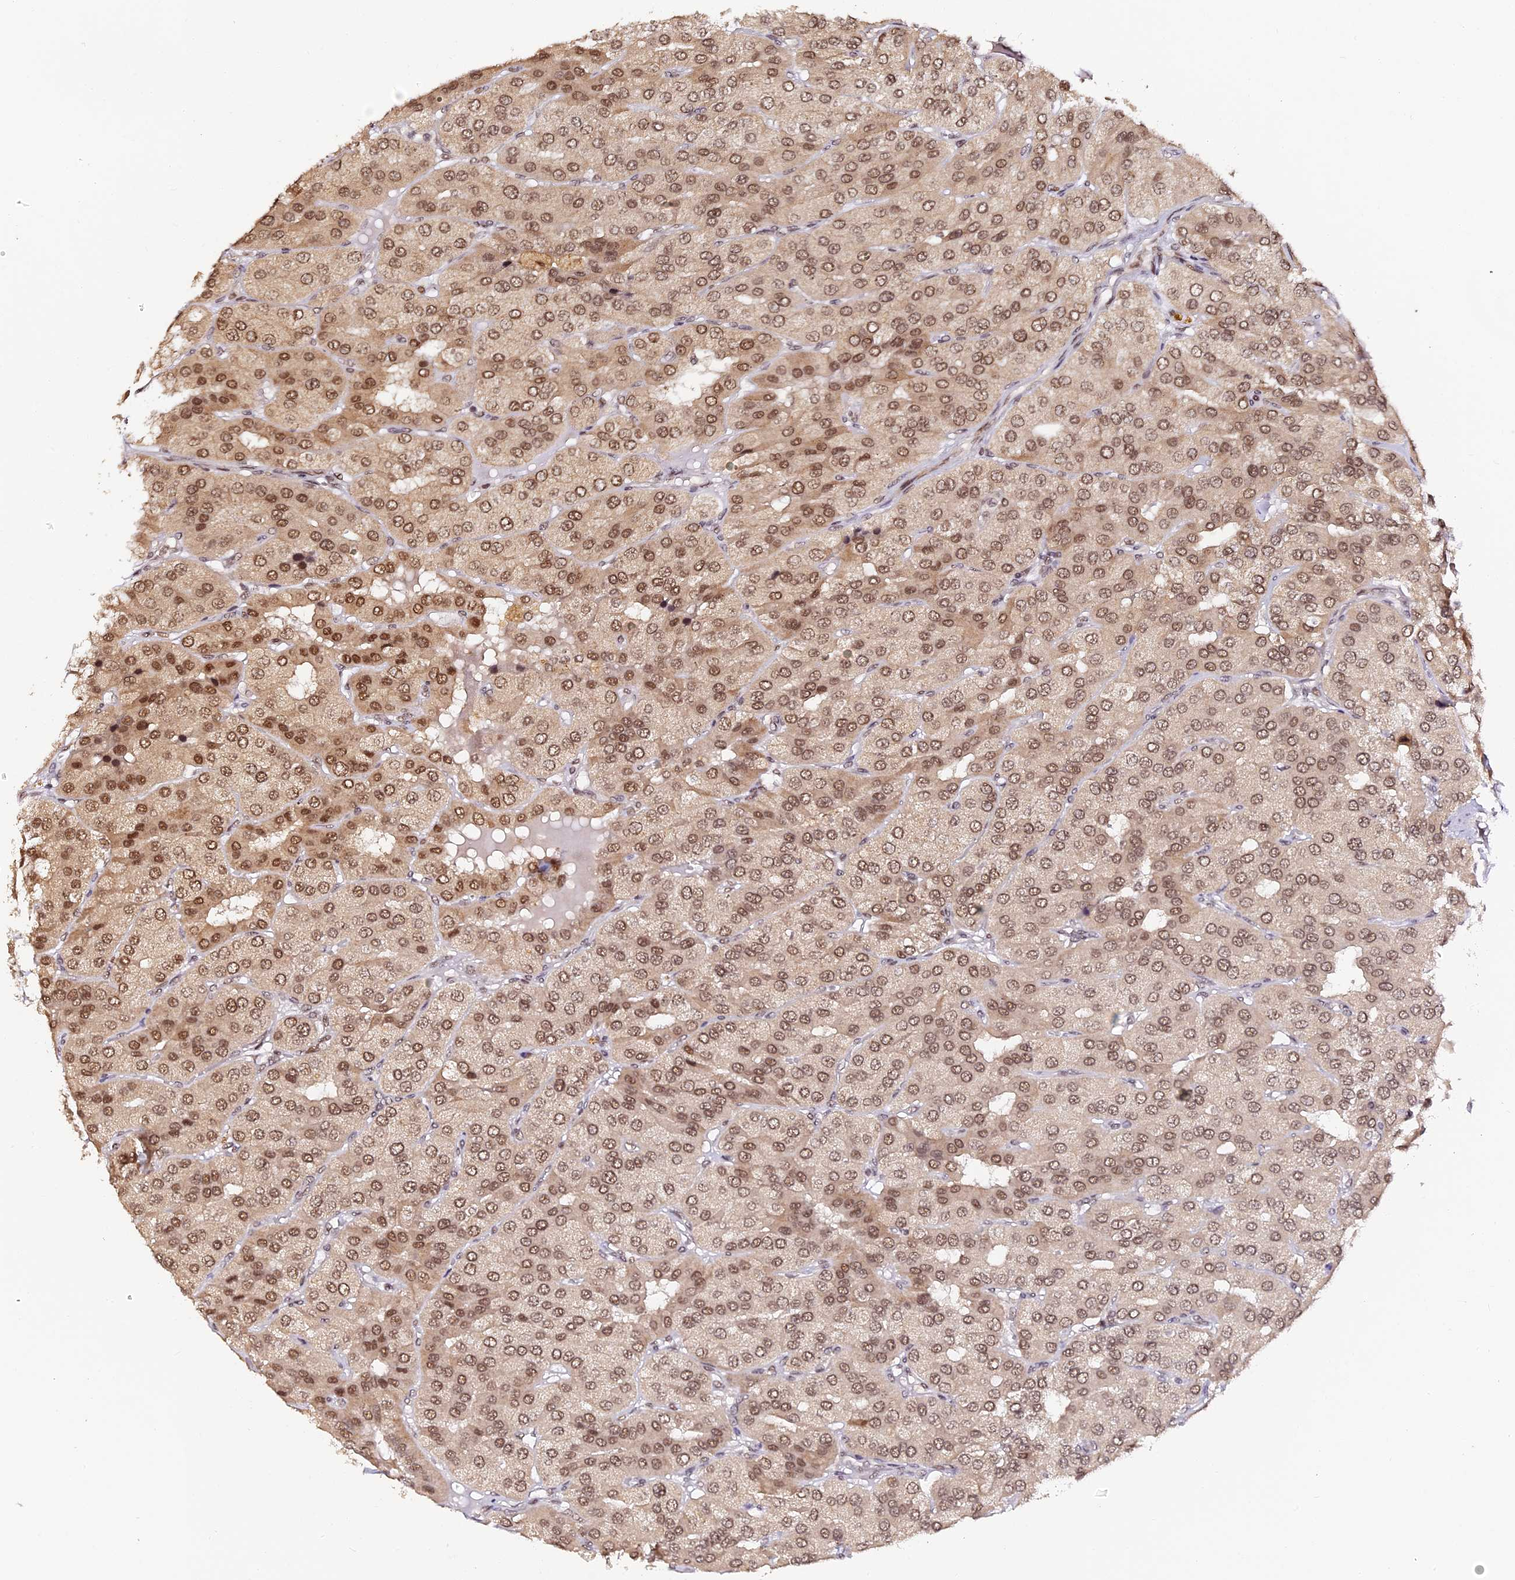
{"staining": {"intensity": "strong", "quantity": ">75%", "location": "nuclear"}, "tissue": "parathyroid gland", "cell_type": "Glandular cells", "image_type": "normal", "snomed": [{"axis": "morphology", "description": "Normal tissue, NOS"}, {"axis": "morphology", "description": "Adenoma, NOS"}, {"axis": "topography", "description": "Parathyroid gland"}], "caption": "Parathyroid gland stained with a brown dye displays strong nuclear positive positivity in about >75% of glandular cells.", "gene": "MCRS1", "patient": {"sex": "female", "age": 86}}